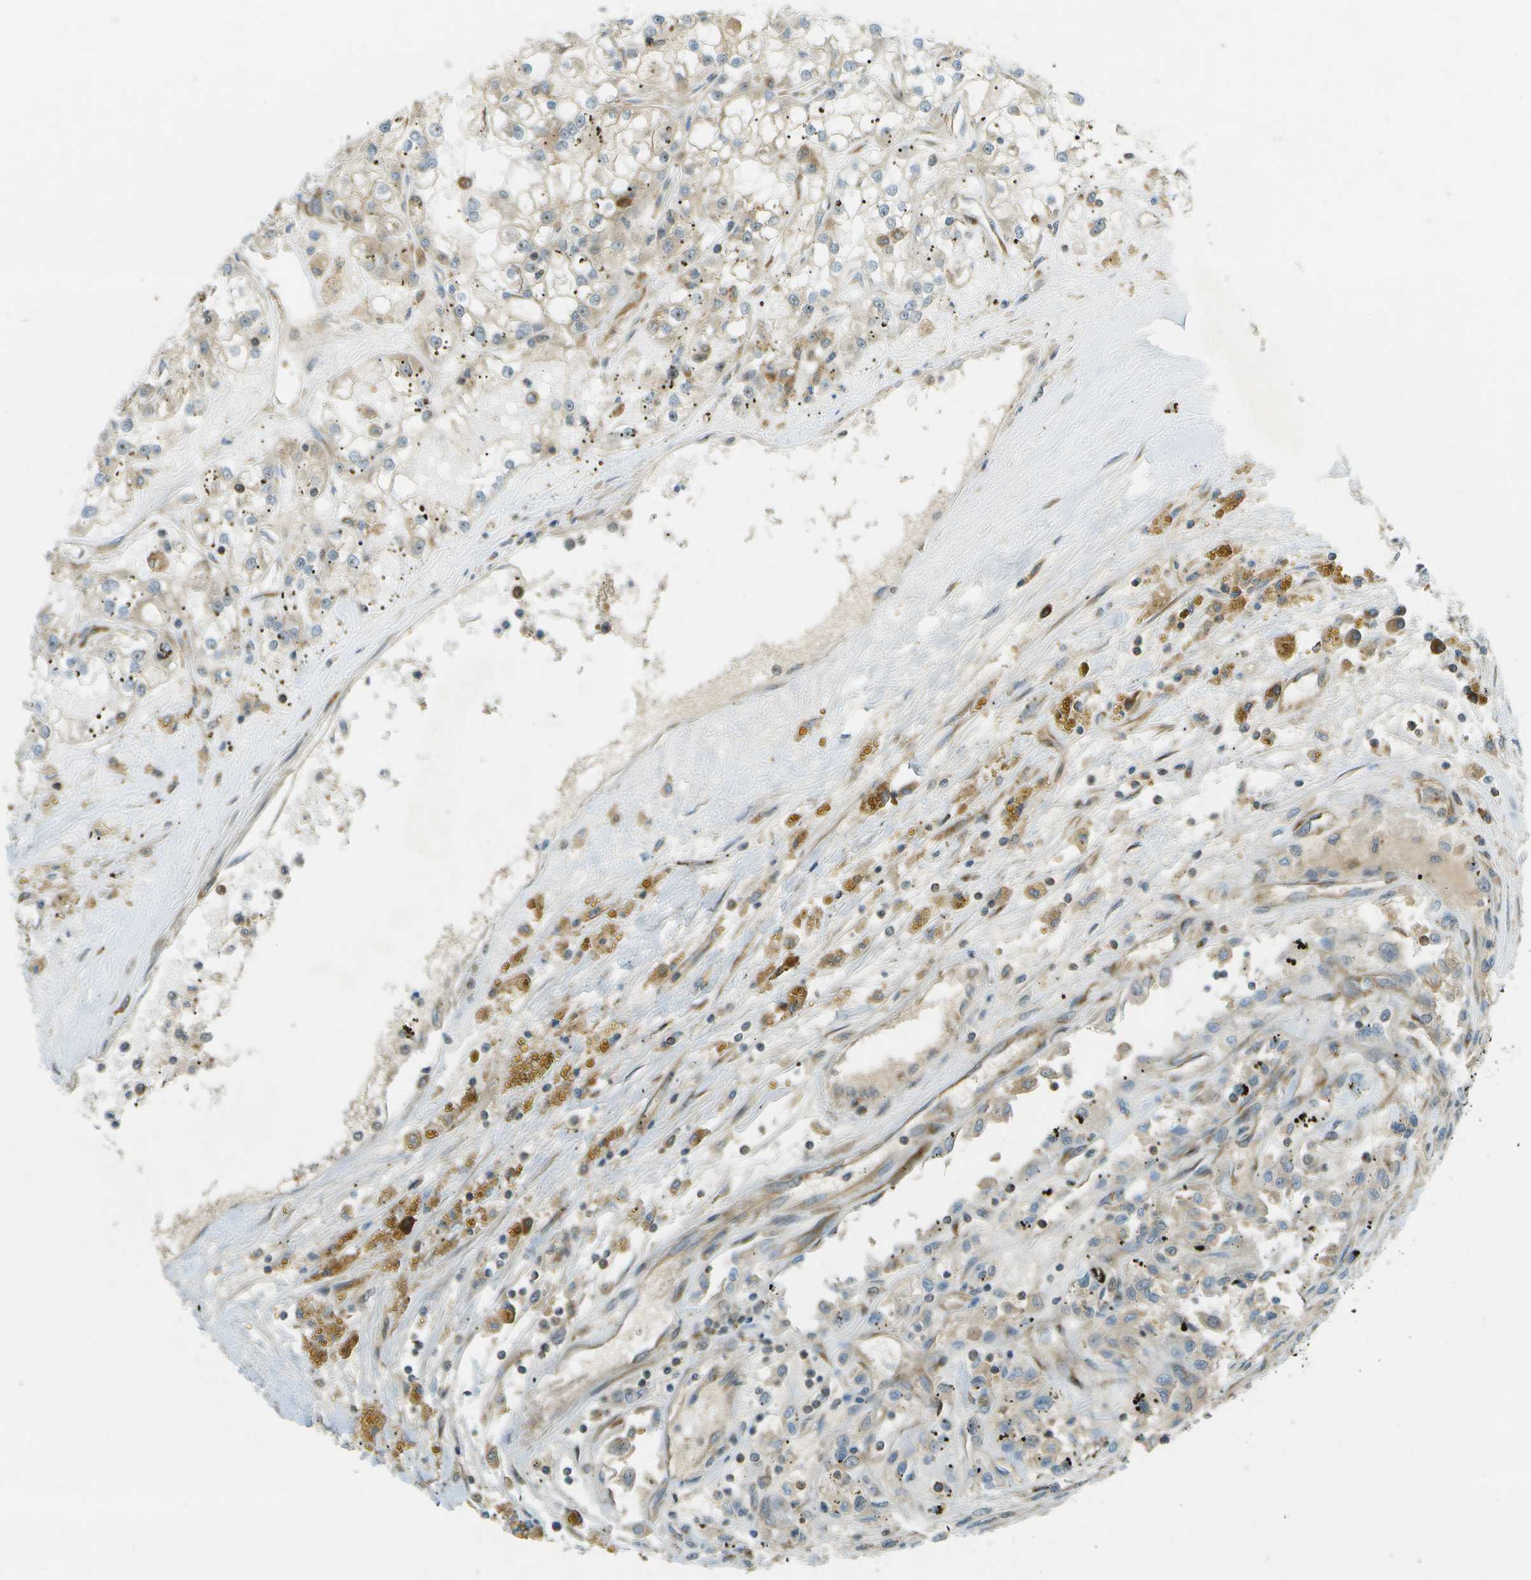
{"staining": {"intensity": "weak", "quantity": "25%-75%", "location": "cytoplasmic/membranous"}, "tissue": "renal cancer", "cell_type": "Tumor cells", "image_type": "cancer", "snomed": [{"axis": "morphology", "description": "Adenocarcinoma, NOS"}, {"axis": "topography", "description": "Kidney"}], "caption": "Immunohistochemistry (IHC) staining of adenocarcinoma (renal), which shows low levels of weak cytoplasmic/membranous staining in approximately 25%-75% of tumor cells indicating weak cytoplasmic/membranous protein positivity. The staining was performed using DAB (3,3'-diaminobenzidine) (brown) for protein detection and nuclei were counterstained in hematoxylin (blue).", "gene": "TMTC1", "patient": {"sex": "female", "age": 52}}